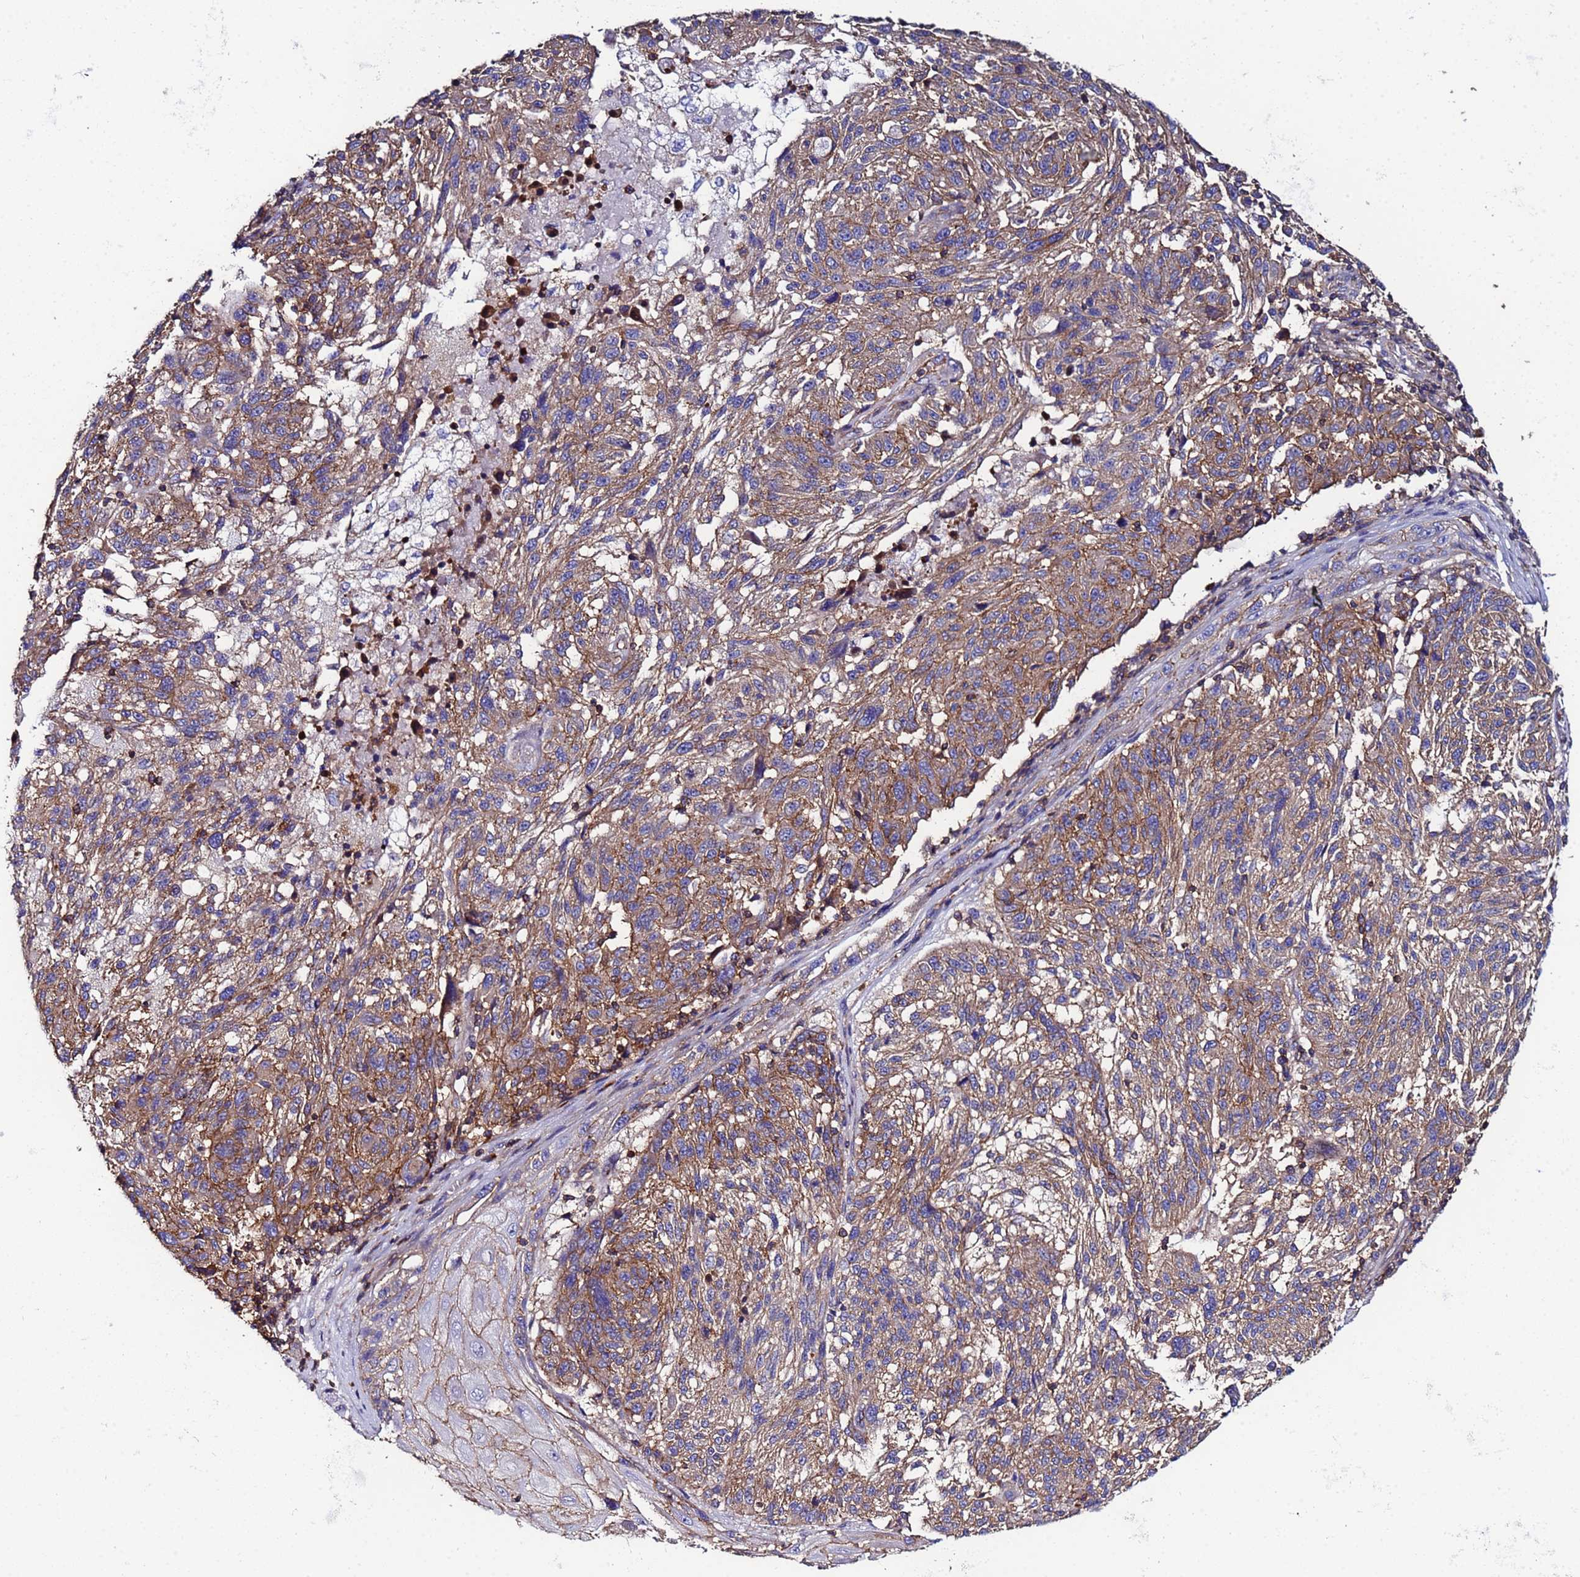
{"staining": {"intensity": "moderate", "quantity": ">75%", "location": "cytoplasmic/membranous"}, "tissue": "melanoma", "cell_type": "Tumor cells", "image_type": "cancer", "snomed": [{"axis": "morphology", "description": "Malignant melanoma, NOS"}, {"axis": "topography", "description": "Skin"}], "caption": "Melanoma stained with DAB (3,3'-diaminobenzidine) immunohistochemistry (IHC) displays medium levels of moderate cytoplasmic/membranous staining in approximately >75% of tumor cells. The protein is stained brown, and the nuclei are stained in blue (DAB (3,3'-diaminobenzidine) IHC with brightfield microscopy, high magnification).", "gene": "POTEE", "patient": {"sex": "male", "age": 53}}